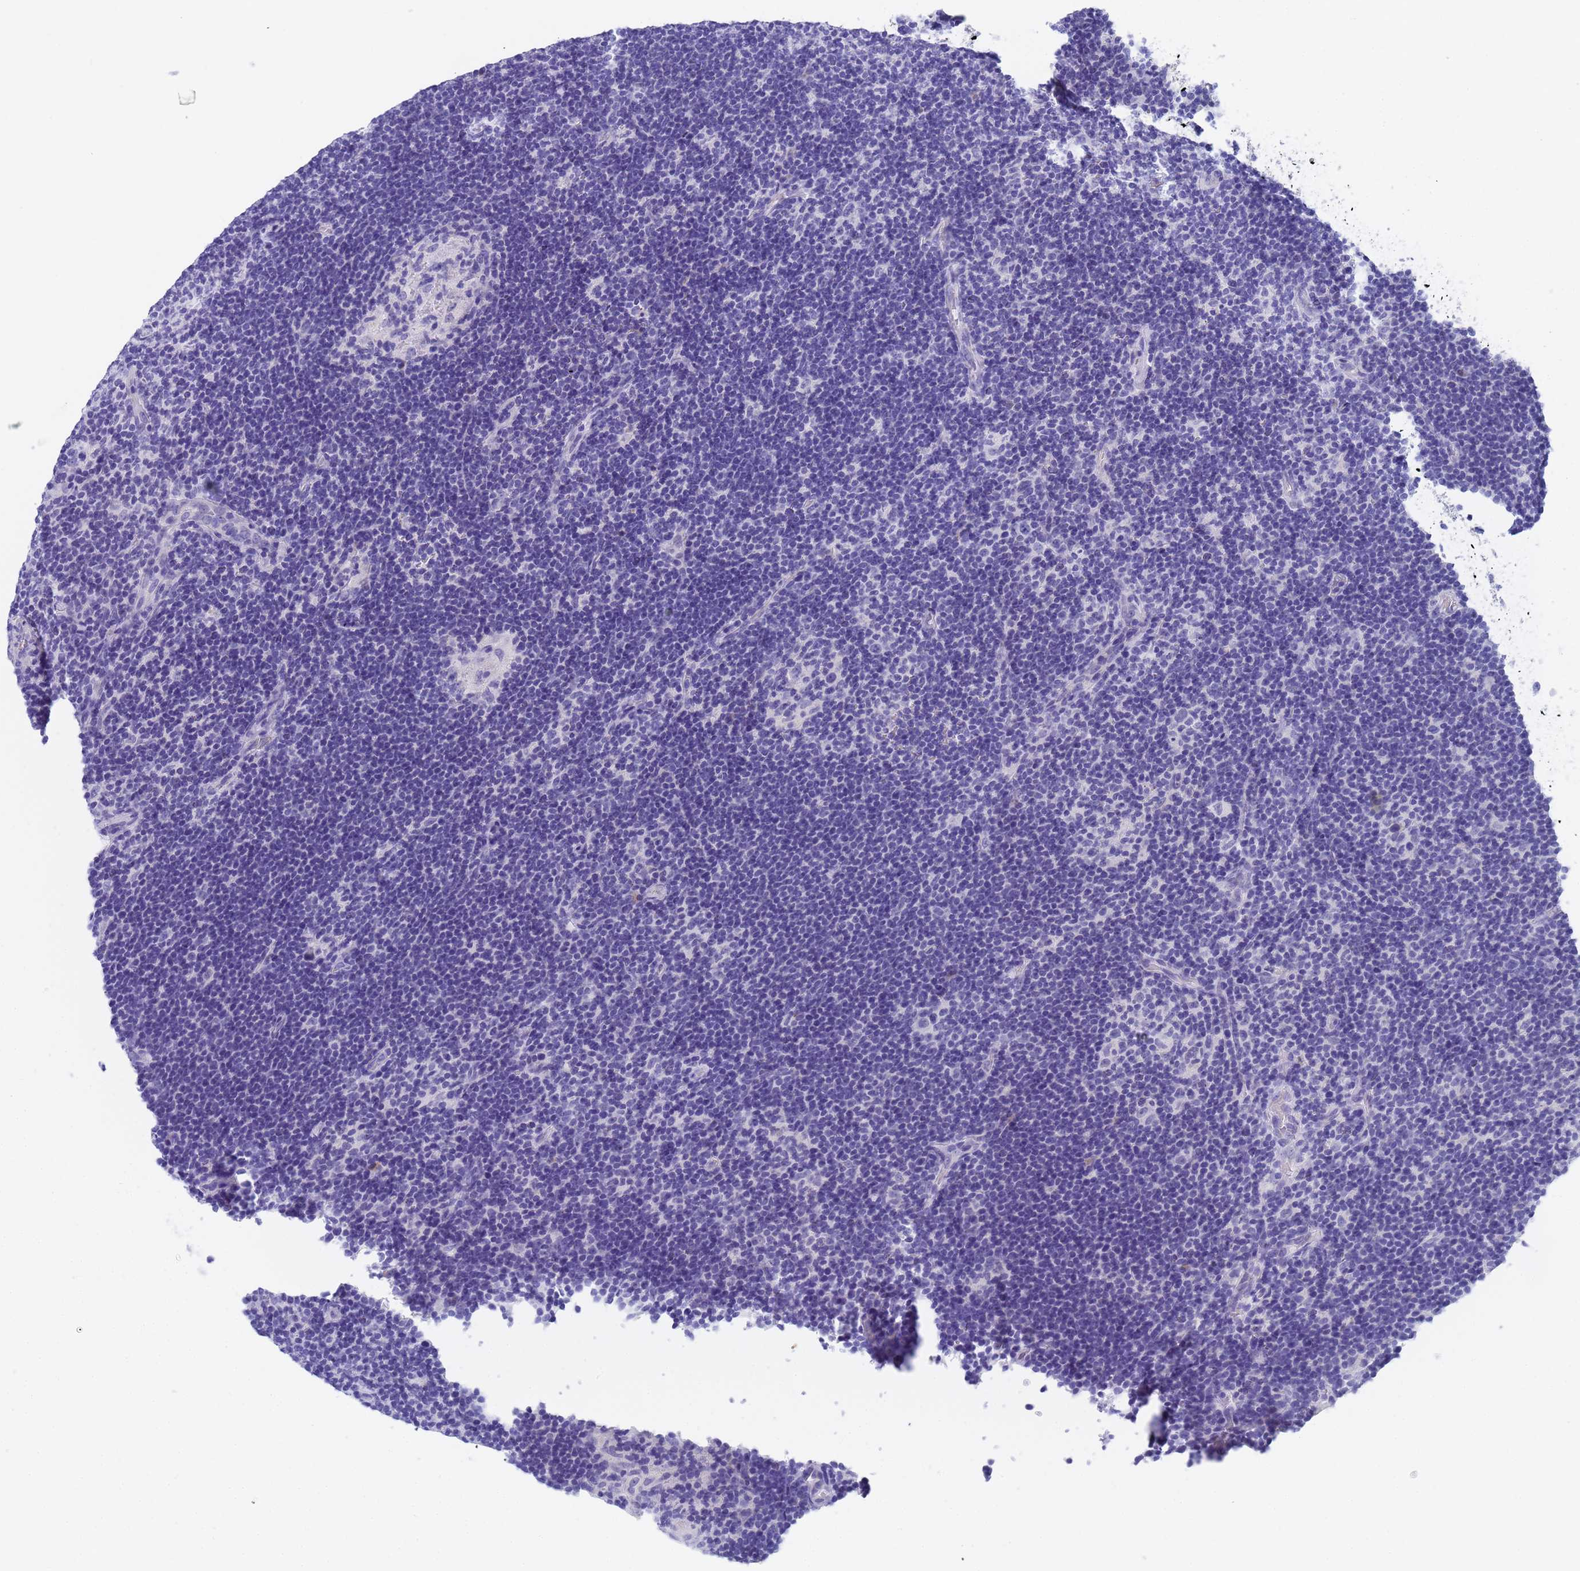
{"staining": {"intensity": "negative", "quantity": "none", "location": "none"}, "tissue": "lymphoma", "cell_type": "Tumor cells", "image_type": "cancer", "snomed": [{"axis": "morphology", "description": "Hodgkin's disease, NOS"}, {"axis": "topography", "description": "Lymph node"}], "caption": "High power microscopy histopathology image of an immunohistochemistry histopathology image of Hodgkin's disease, revealing no significant expression in tumor cells.", "gene": "STATH", "patient": {"sex": "female", "age": 57}}